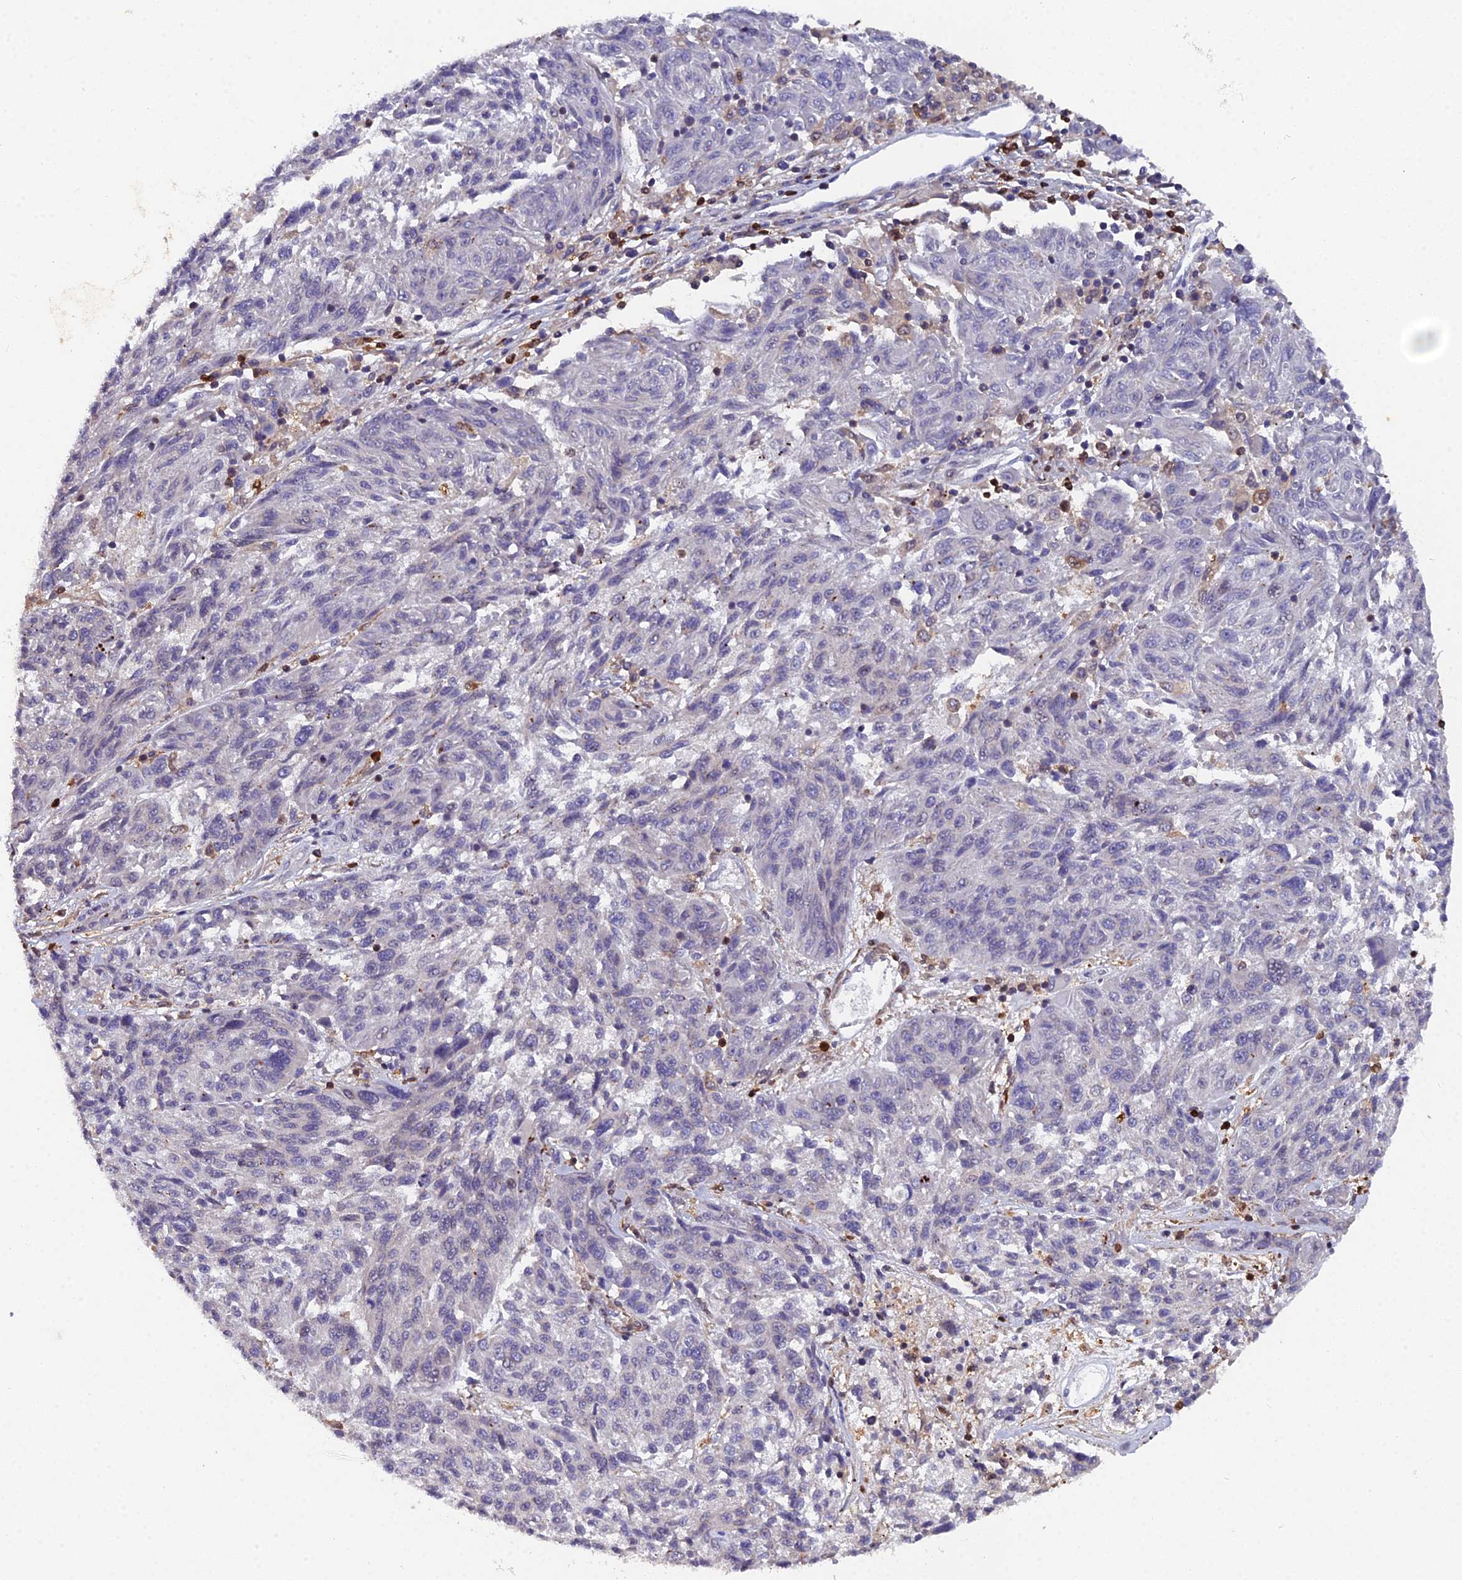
{"staining": {"intensity": "negative", "quantity": "none", "location": "none"}, "tissue": "melanoma", "cell_type": "Tumor cells", "image_type": "cancer", "snomed": [{"axis": "morphology", "description": "Malignant melanoma, NOS"}, {"axis": "topography", "description": "Skin"}], "caption": "Malignant melanoma stained for a protein using IHC displays no staining tumor cells.", "gene": "GALK2", "patient": {"sex": "male", "age": 53}}